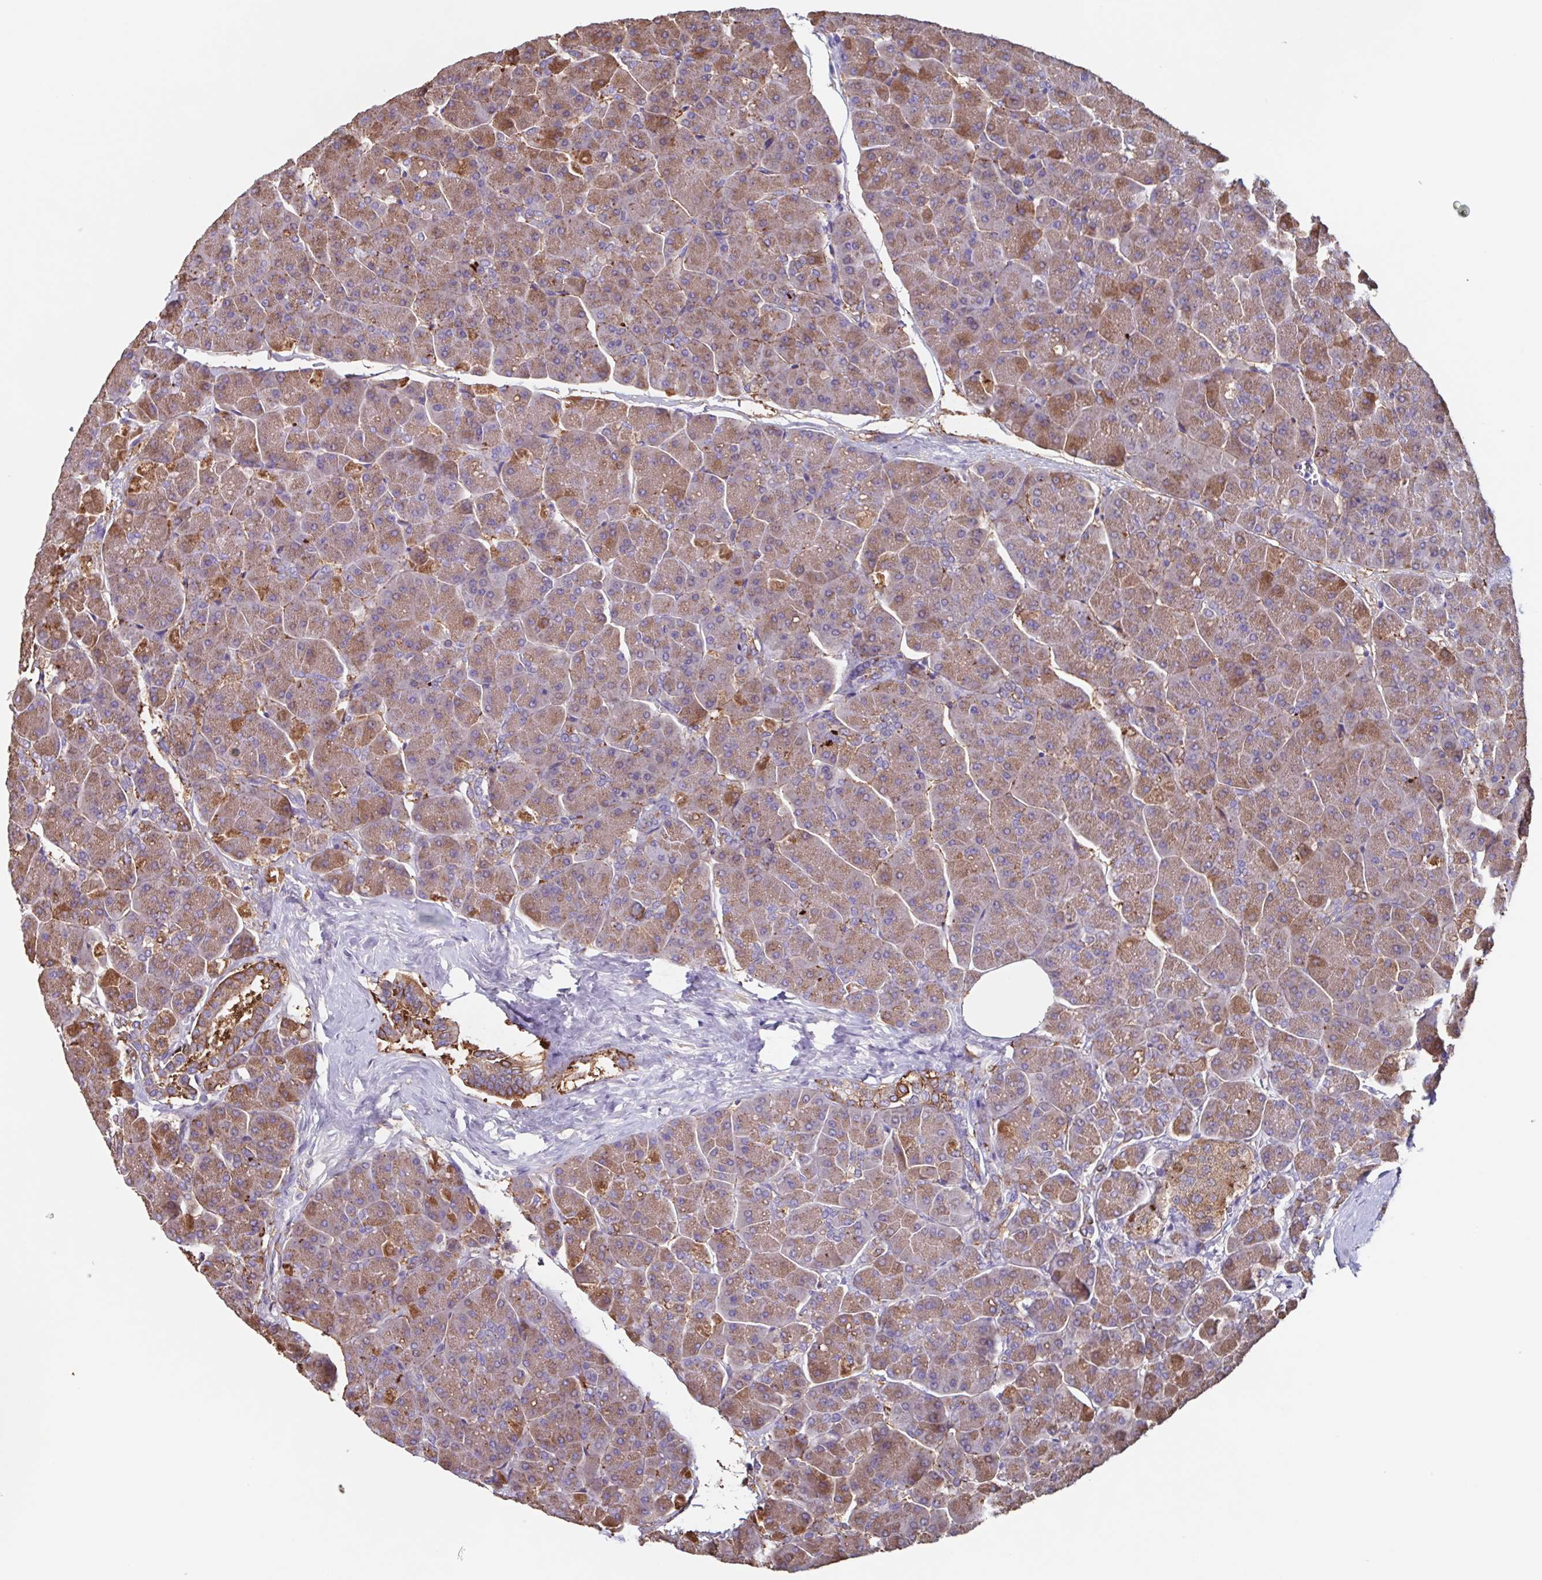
{"staining": {"intensity": "strong", "quantity": "25%-75%", "location": "cytoplasmic/membranous"}, "tissue": "pancreas", "cell_type": "Exocrine glandular cells", "image_type": "normal", "snomed": [{"axis": "morphology", "description": "Normal tissue, NOS"}, {"axis": "topography", "description": "Pancreas"}, {"axis": "topography", "description": "Peripheral nerve tissue"}], "caption": "Protein analysis of normal pancreas demonstrates strong cytoplasmic/membranous positivity in approximately 25%-75% of exocrine glandular cells. Nuclei are stained in blue.", "gene": "TPD52", "patient": {"sex": "male", "age": 54}}